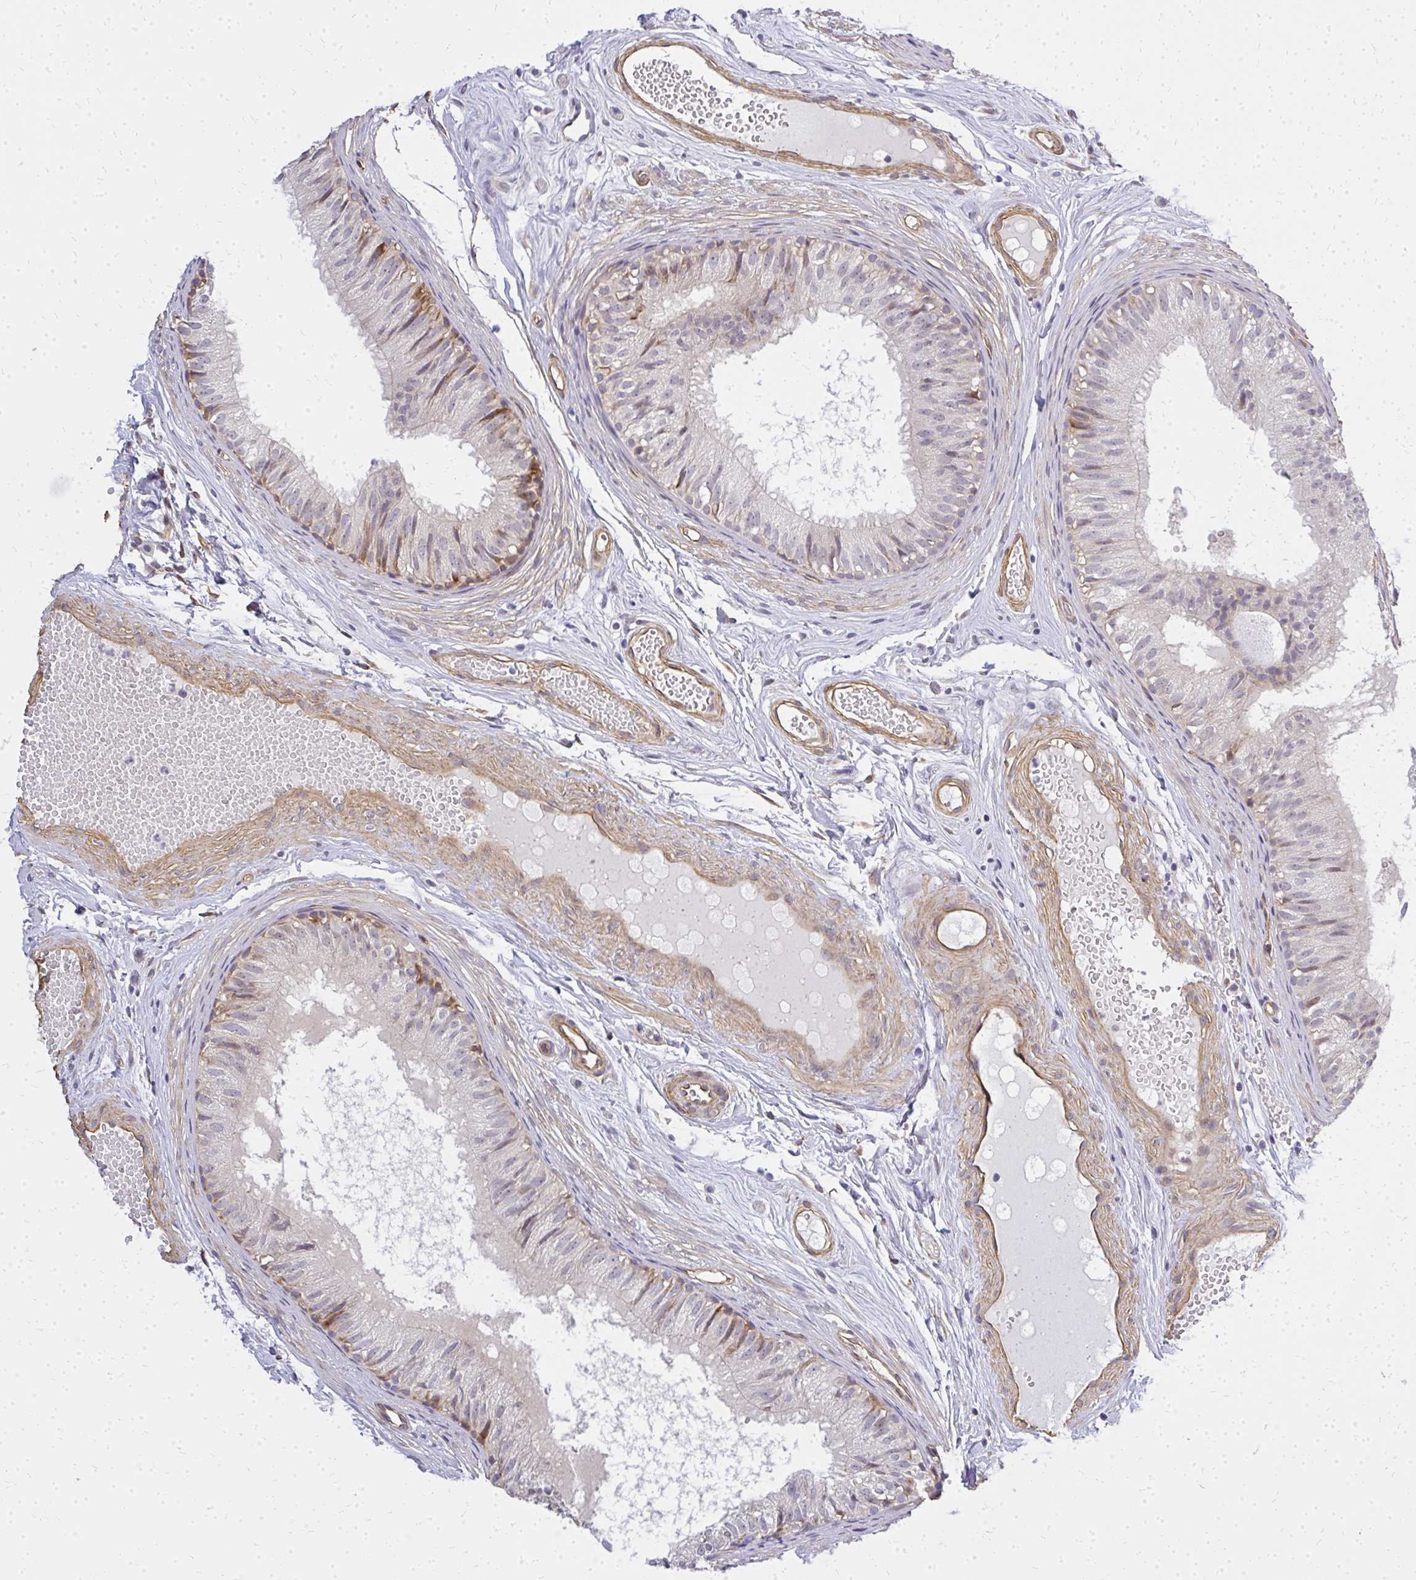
{"staining": {"intensity": "moderate", "quantity": "<25%", "location": "cytoplasmic/membranous"}, "tissue": "epididymis", "cell_type": "Glandular cells", "image_type": "normal", "snomed": [{"axis": "morphology", "description": "Normal tissue, NOS"}, {"axis": "morphology", "description": "Seminoma, NOS"}, {"axis": "topography", "description": "Testis"}, {"axis": "topography", "description": "Epididymis"}], "caption": "Moderate cytoplasmic/membranous positivity for a protein is appreciated in about <25% of glandular cells of unremarkable epididymis using immunohistochemistry.", "gene": "ENSG00000258472", "patient": {"sex": "male", "age": 34}}